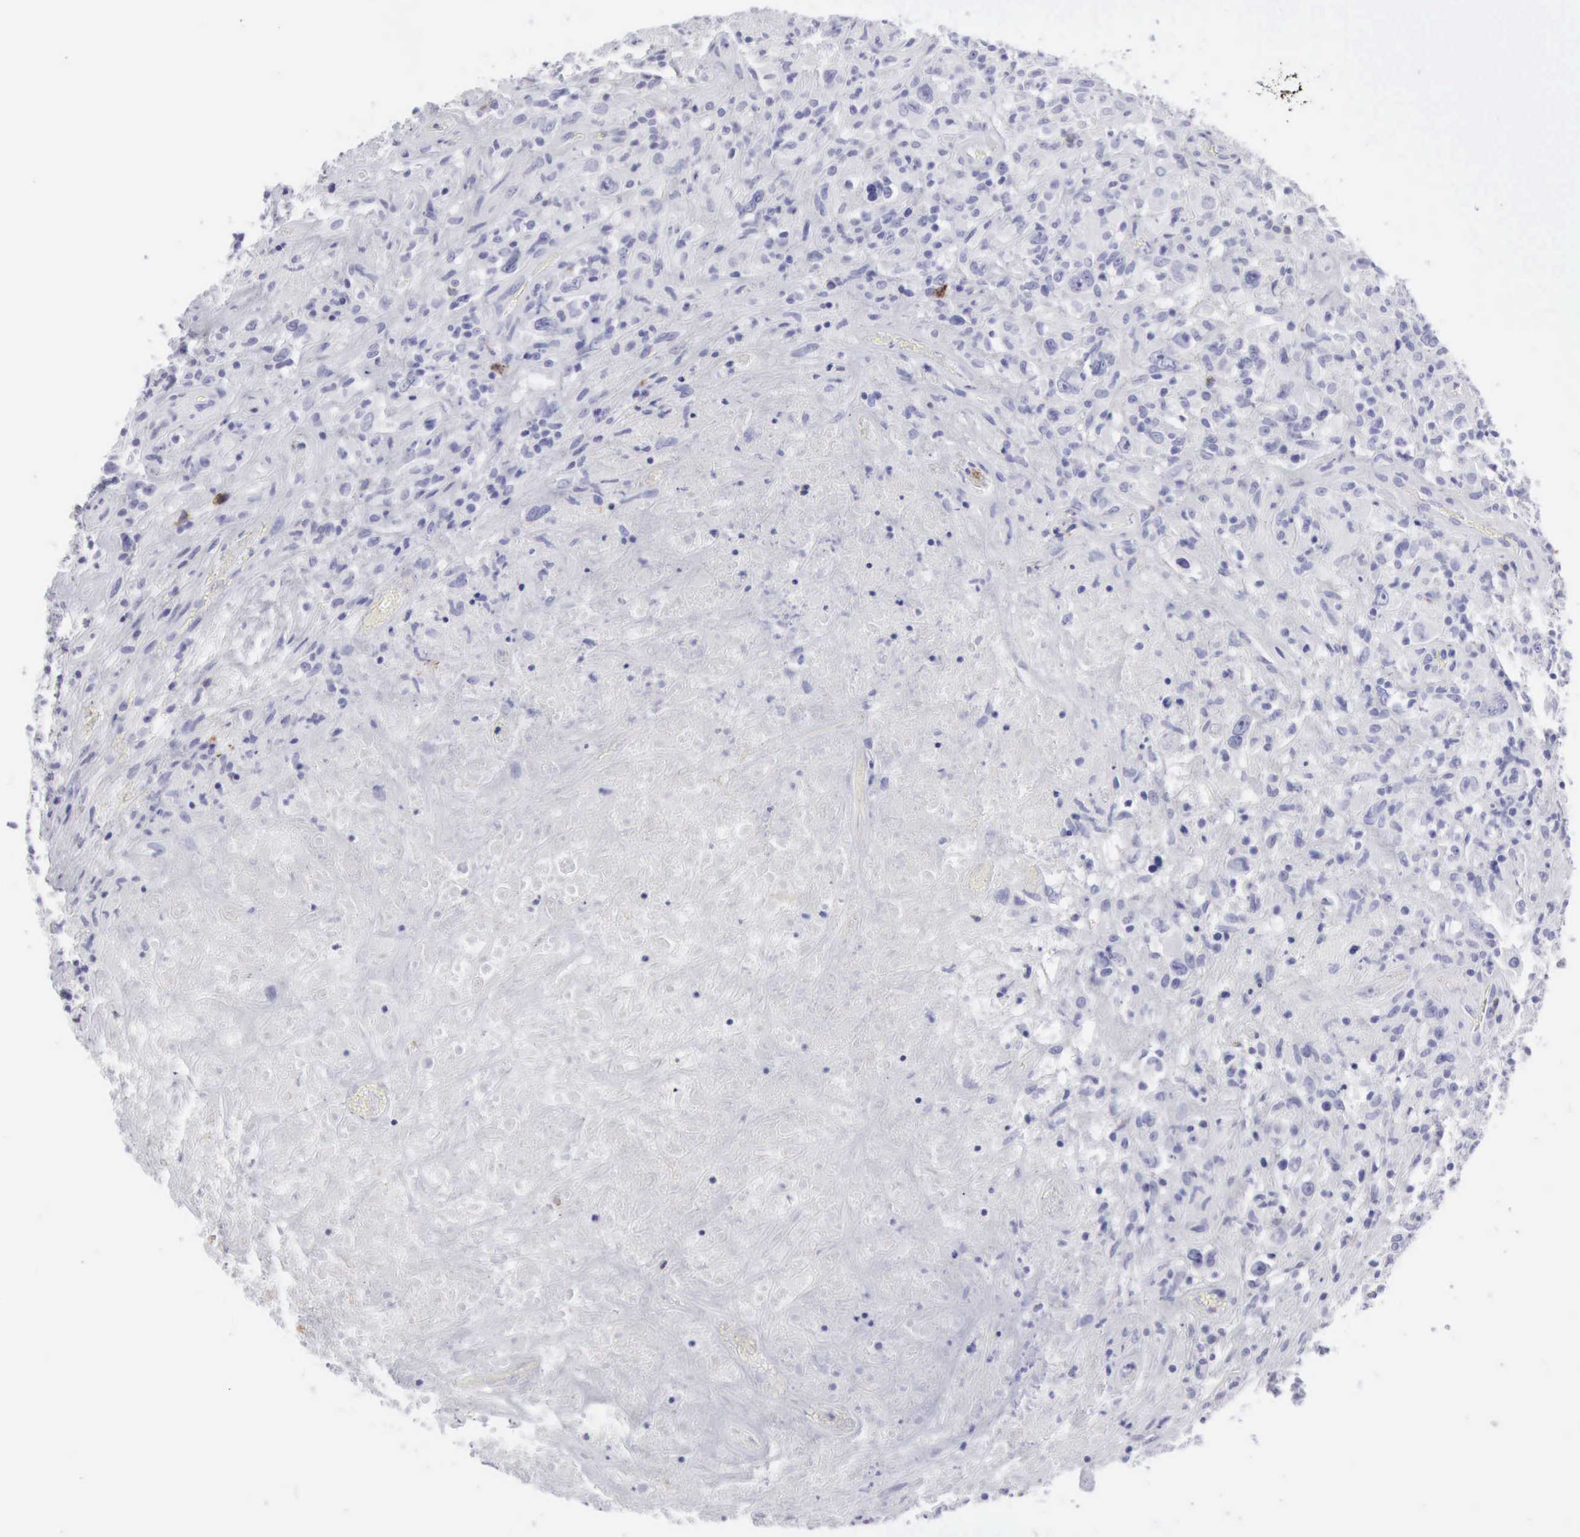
{"staining": {"intensity": "negative", "quantity": "none", "location": "none"}, "tissue": "lymphoma", "cell_type": "Tumor cells", "image_type": "cancer", "snomed": [{"axis": "morphology", "description": "Hodgkin's disease, NOS"}, {"axis": "topography", "description": "Lymph node"}], "caption": "High power microscopy histopathology image of an immunohistochemistry histopathology image of lymphoma, revealing no significant staining in tumor cells.", "gene": "NCAM1", "patient": {"sex": "male", "age": 46}}